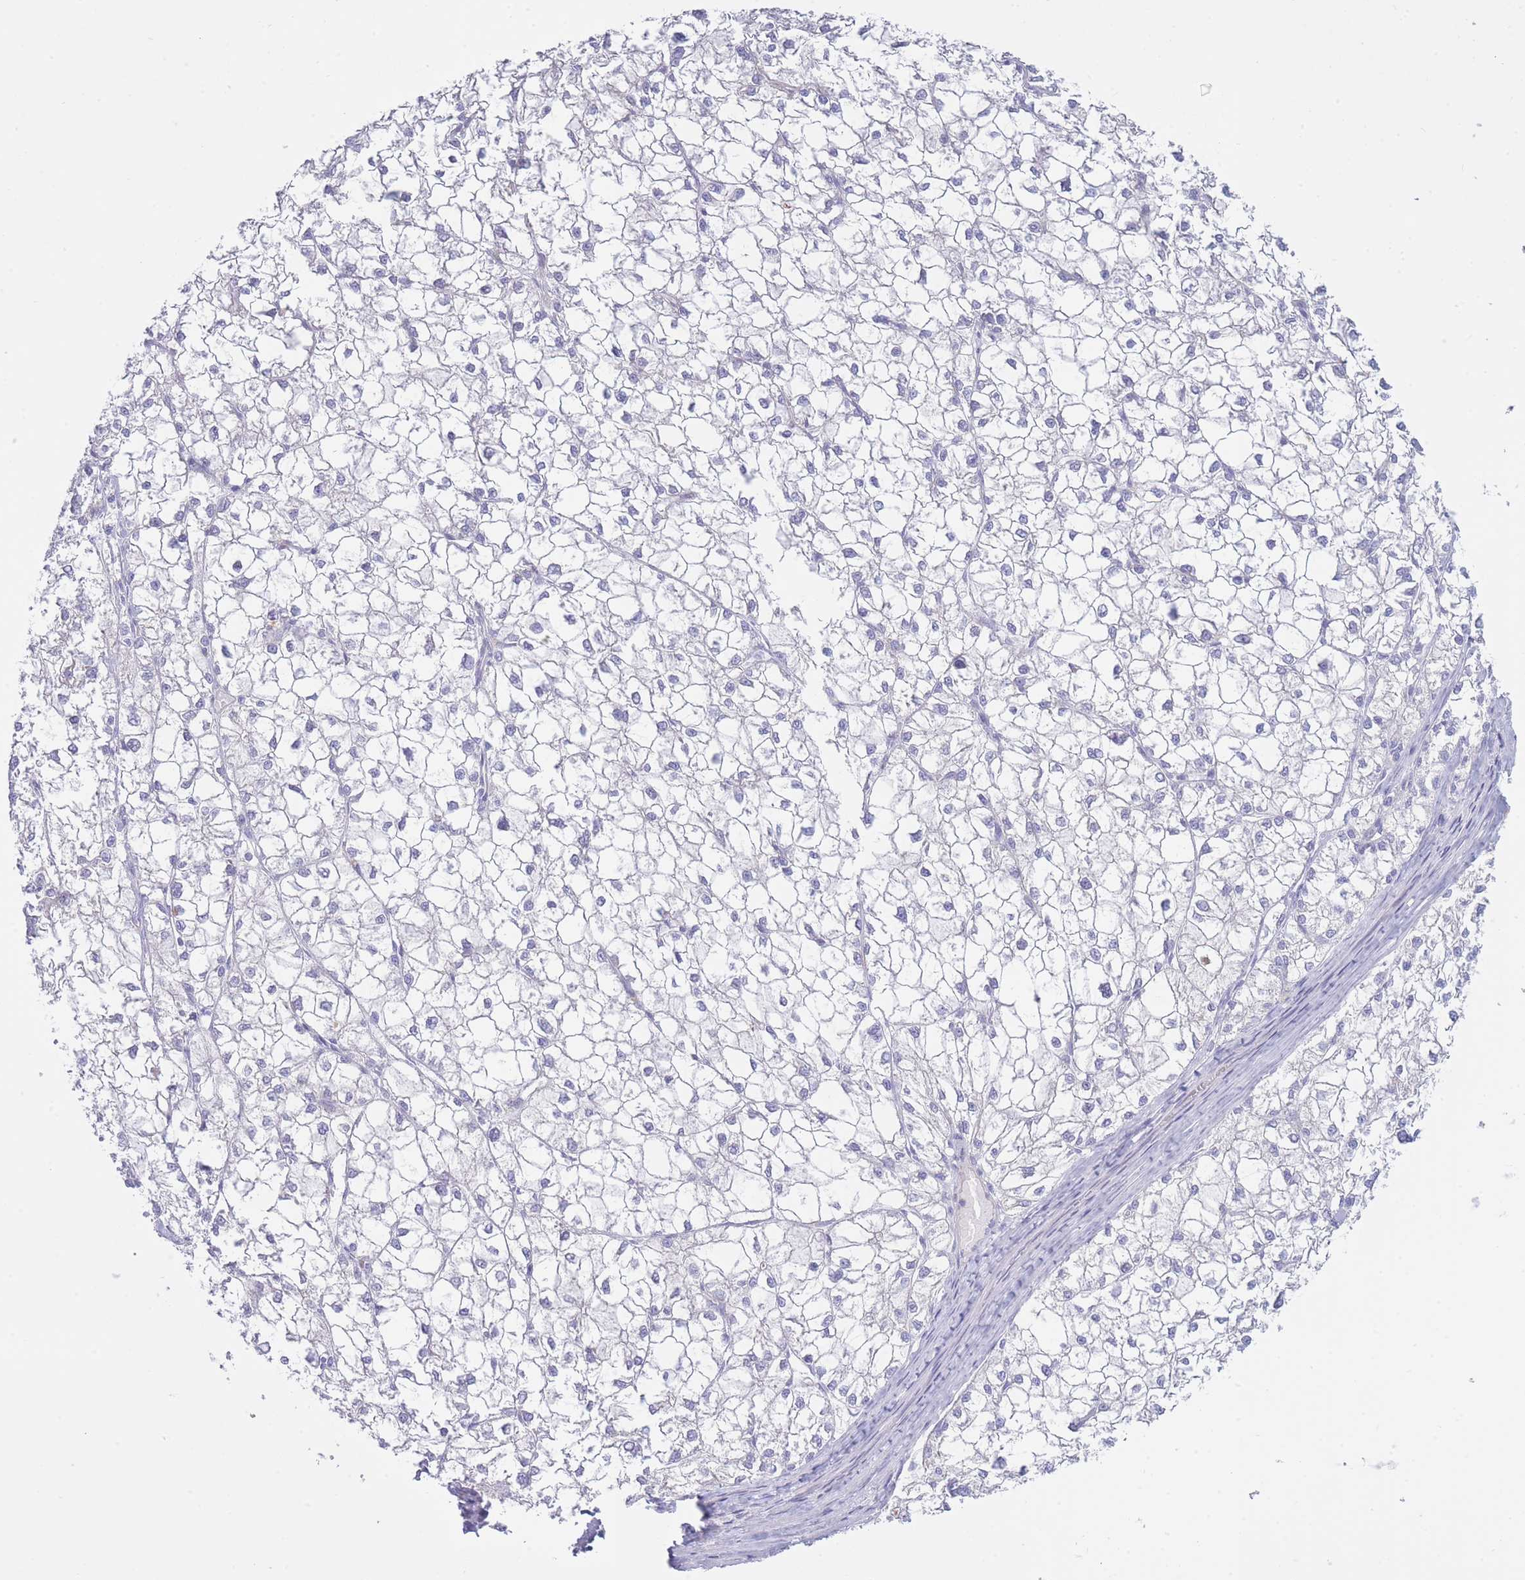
{"staining": {"intensity": "negative", "quantity": "none", "location": "none"}, "tissue": "liver cancer", "cell_type": "Tumor cells", "image_type": "cancer", "snomed": [{"axis": "morphology", "description": "Carcinoma, Hepatocellular, NOS"}, {"axis": "topography", "description": "Liver"}], "caption": "IHC image of human liver cancer (hepatocellular carcinoma) stained for a protein (brown), which exhibits no expression in tumor cells.", "gene": "NANP", "patient": {"sex": "female", "age": 43}}